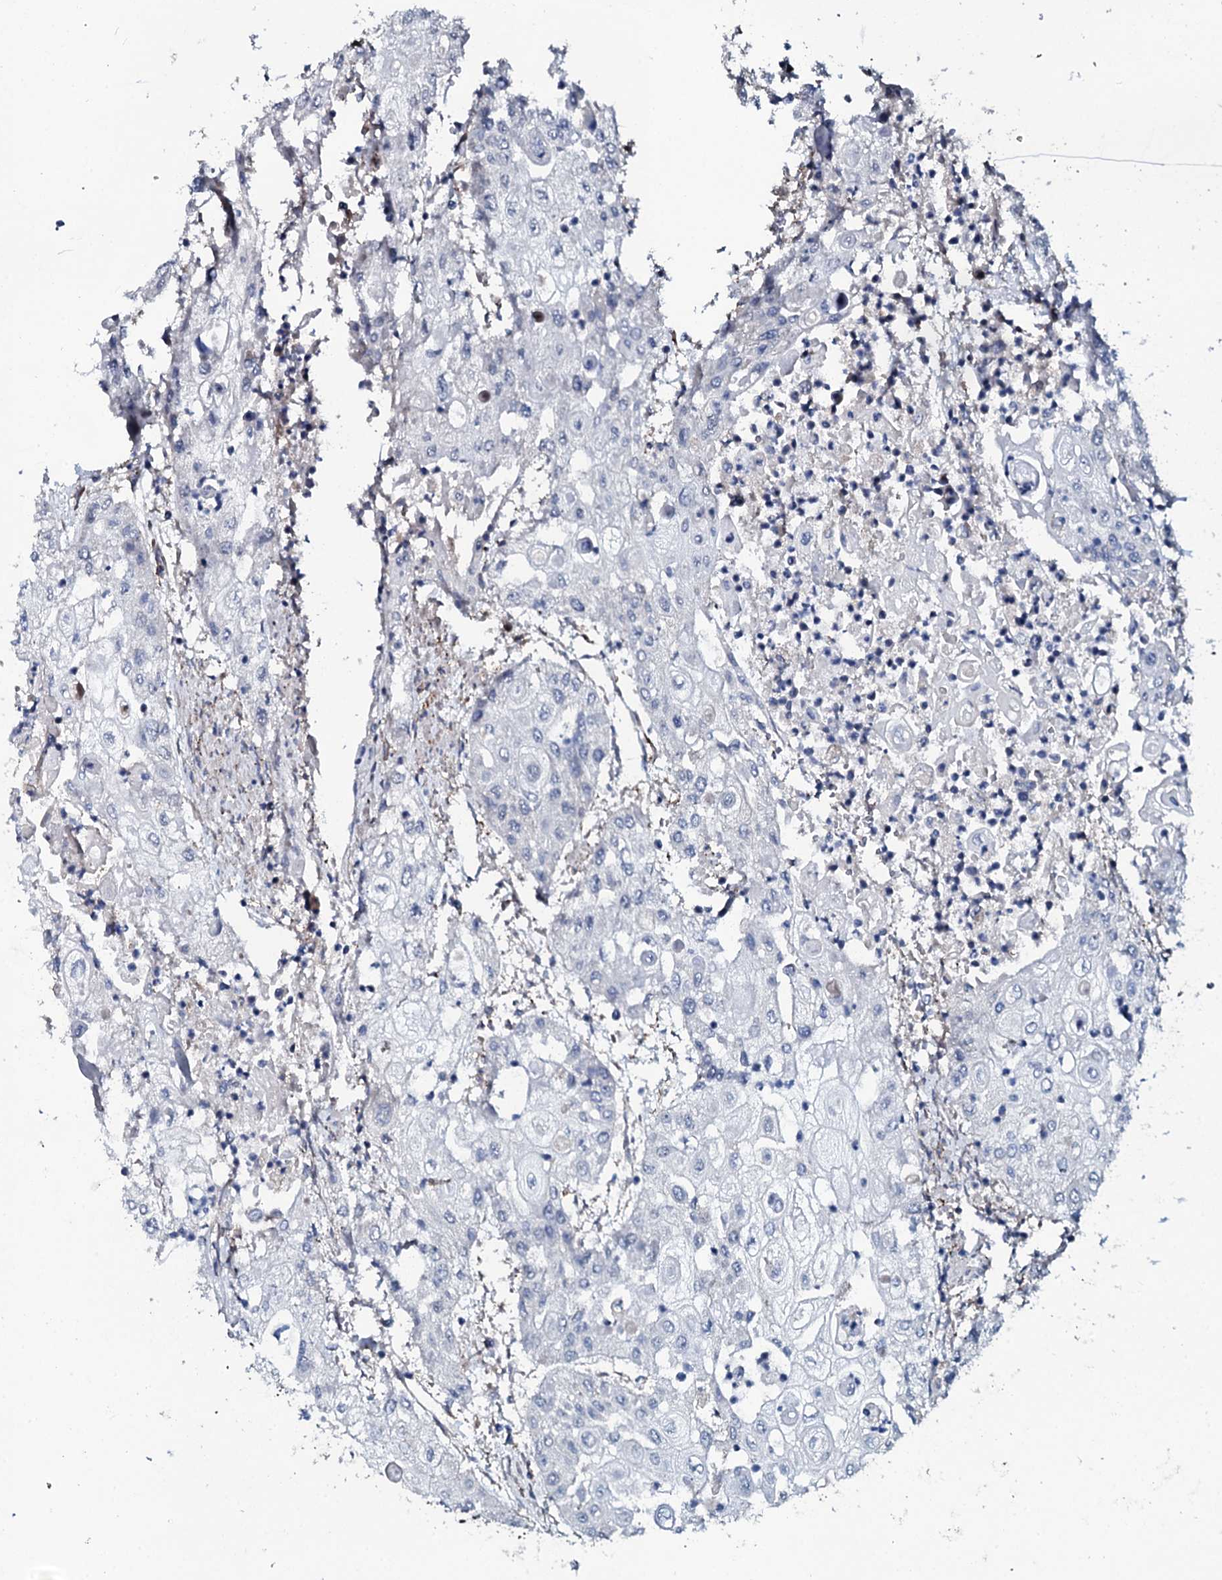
{"staining": {"intensity": "negative", "quantity": "none", "location": "none"}, "tissue": "urothelial cancer", "cell_type": "Tumor cells", "image_type": "cancer", "snomed": [{"axis": "morphology", "description": "Urothelial carcinoma, High grade"}, {"axis": "topography", "description": "Urinary bladder"}], "caption": "Histopathology image shows no significant protein staining in tumor cells of urothelial carcinoma (high-grade).", "gene": "IL12B", "patient": {"sex": "female", "age": 79}}